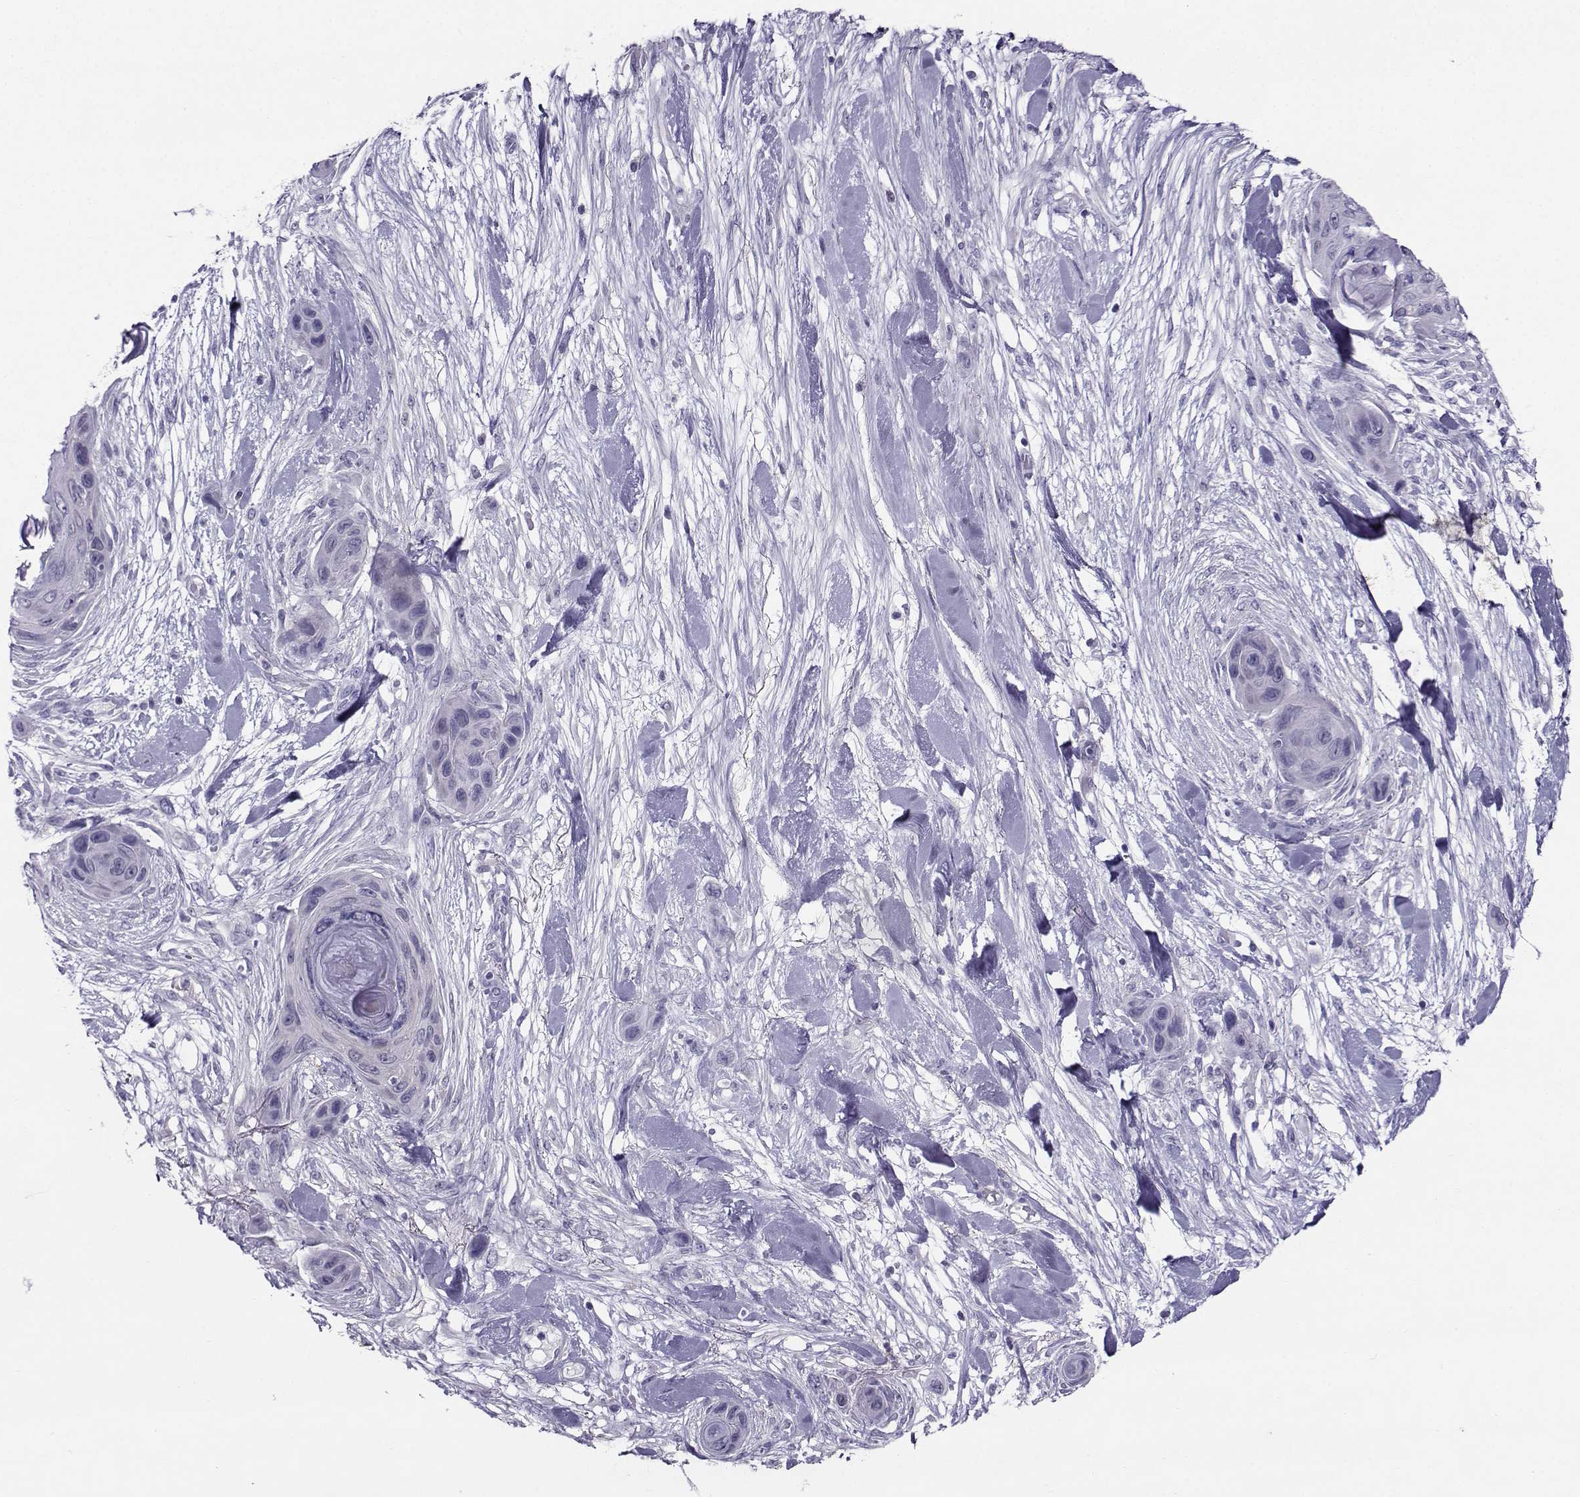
{"staining": {"intensity": "negative", "quantity": "none", "location": "none"}, "tissue": "skin cancer", "cell_type": "Tumor cells", "image_type": "cancer", "snomed": [{"axis": "morphology", "description": "Squamous cell carcinoma, NOS"}, {"axis": "topography", "description": "Skin"}], "caption": "Immunohistochemistry image of neoplastic tissue: human skin cancer (squamous cell carcinoma) stained with DAB (3,3'-diaminobenzidine) demonstrates no significant protein staining in tumor cells.", "gene": "PGK1", "patient": {"sex": "male", "age": 82}}